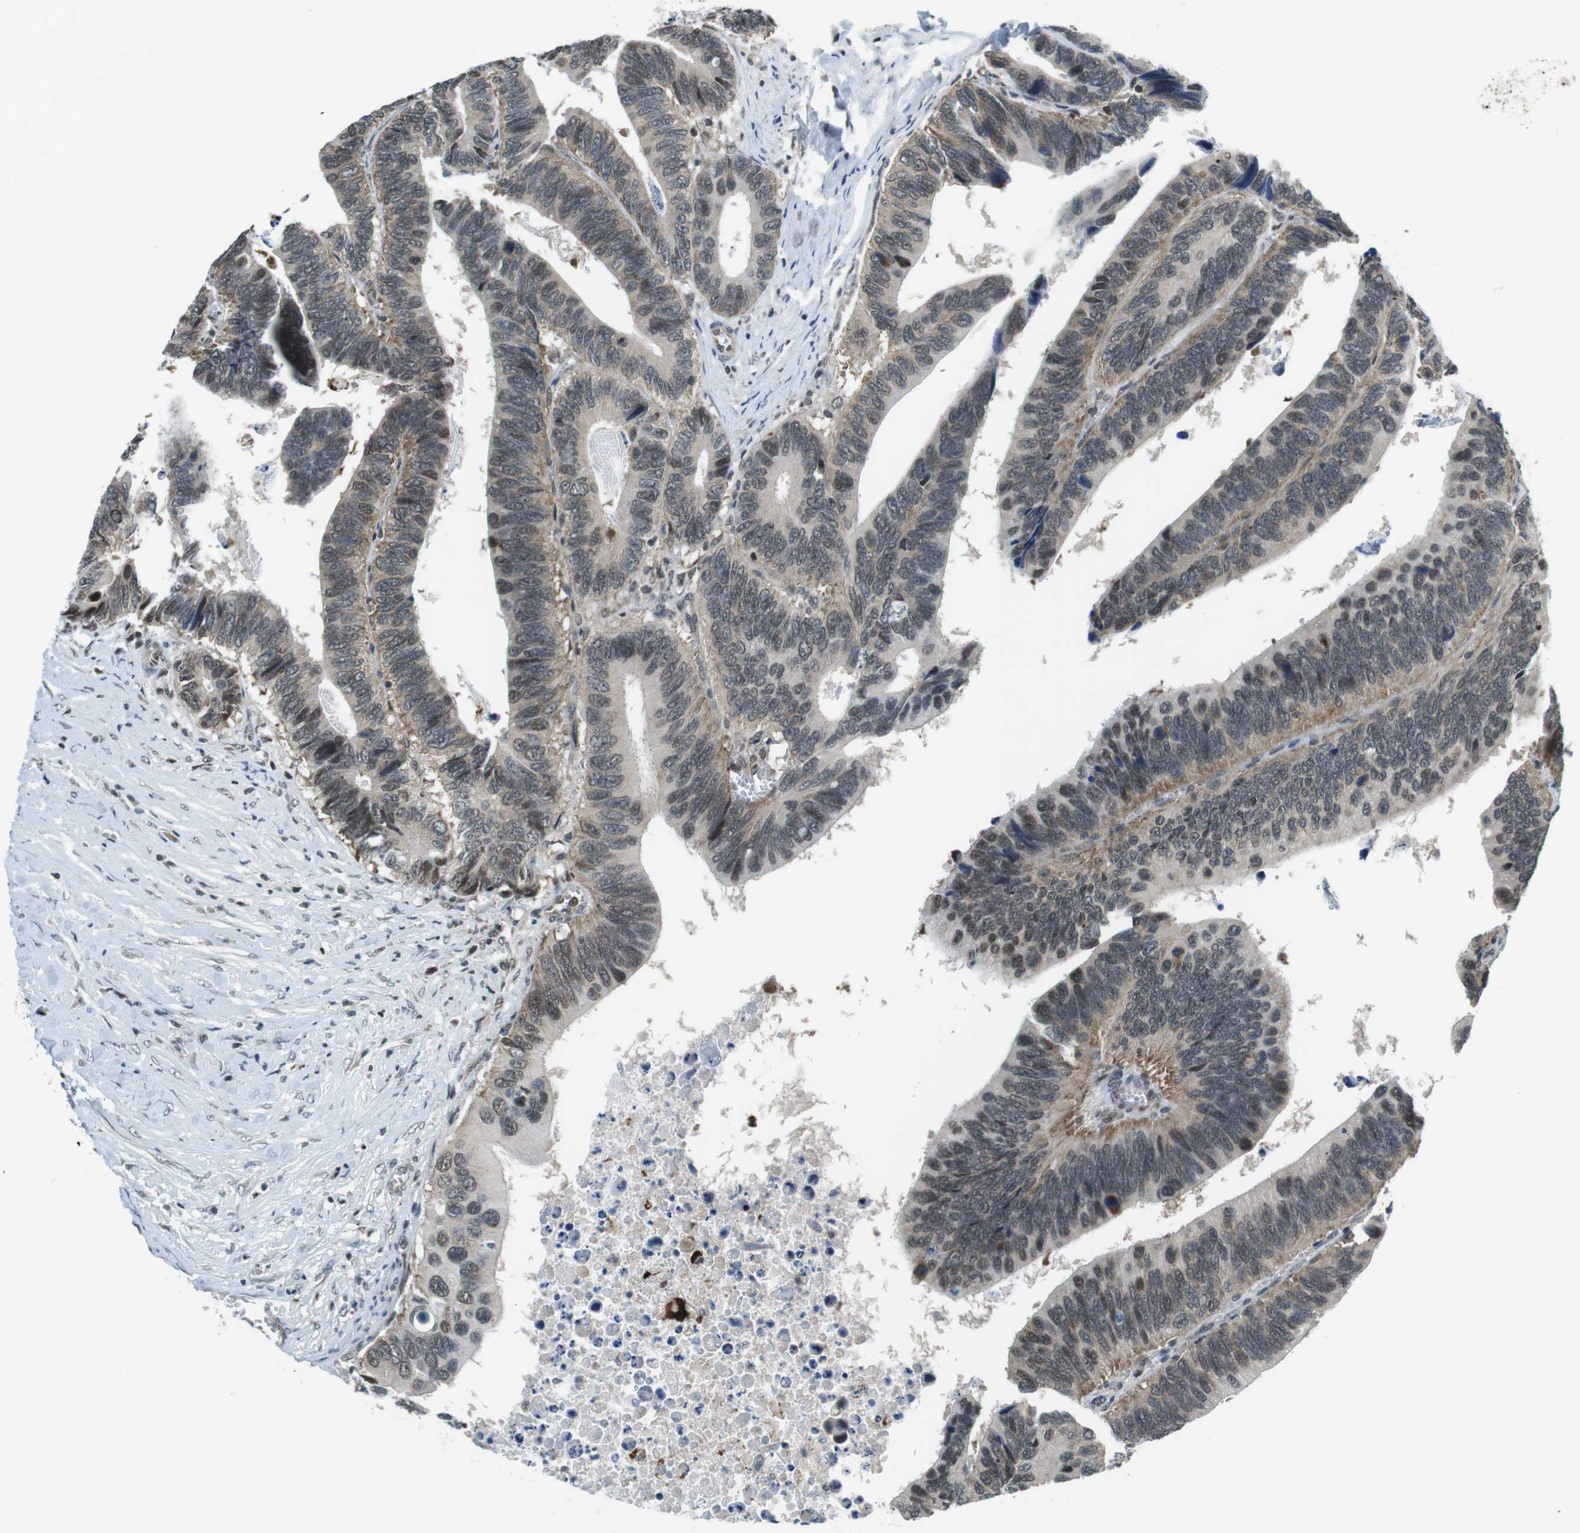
{"staining": {"intensity": "weak", "quantity": "25%-75%", "location": "cytoplasmic/membranous"}, "tissue": "colorectal cancer", "cell_type": "Tumor cells", "image_type": "cancer", "snomed": [{"axis": "morphology", "description": "Adenocarcinoma, NOS"}, {"axis": "topography", "description": "Colon"}], "caption": "The histopathology image displays staining of colorectal adenocarcinoma, revealing weak cytoplasmic/membranous protein staining (brown color) within tumor cells.", "gene": "NEK4", "patient": {"sex": "male", "age": 72}}